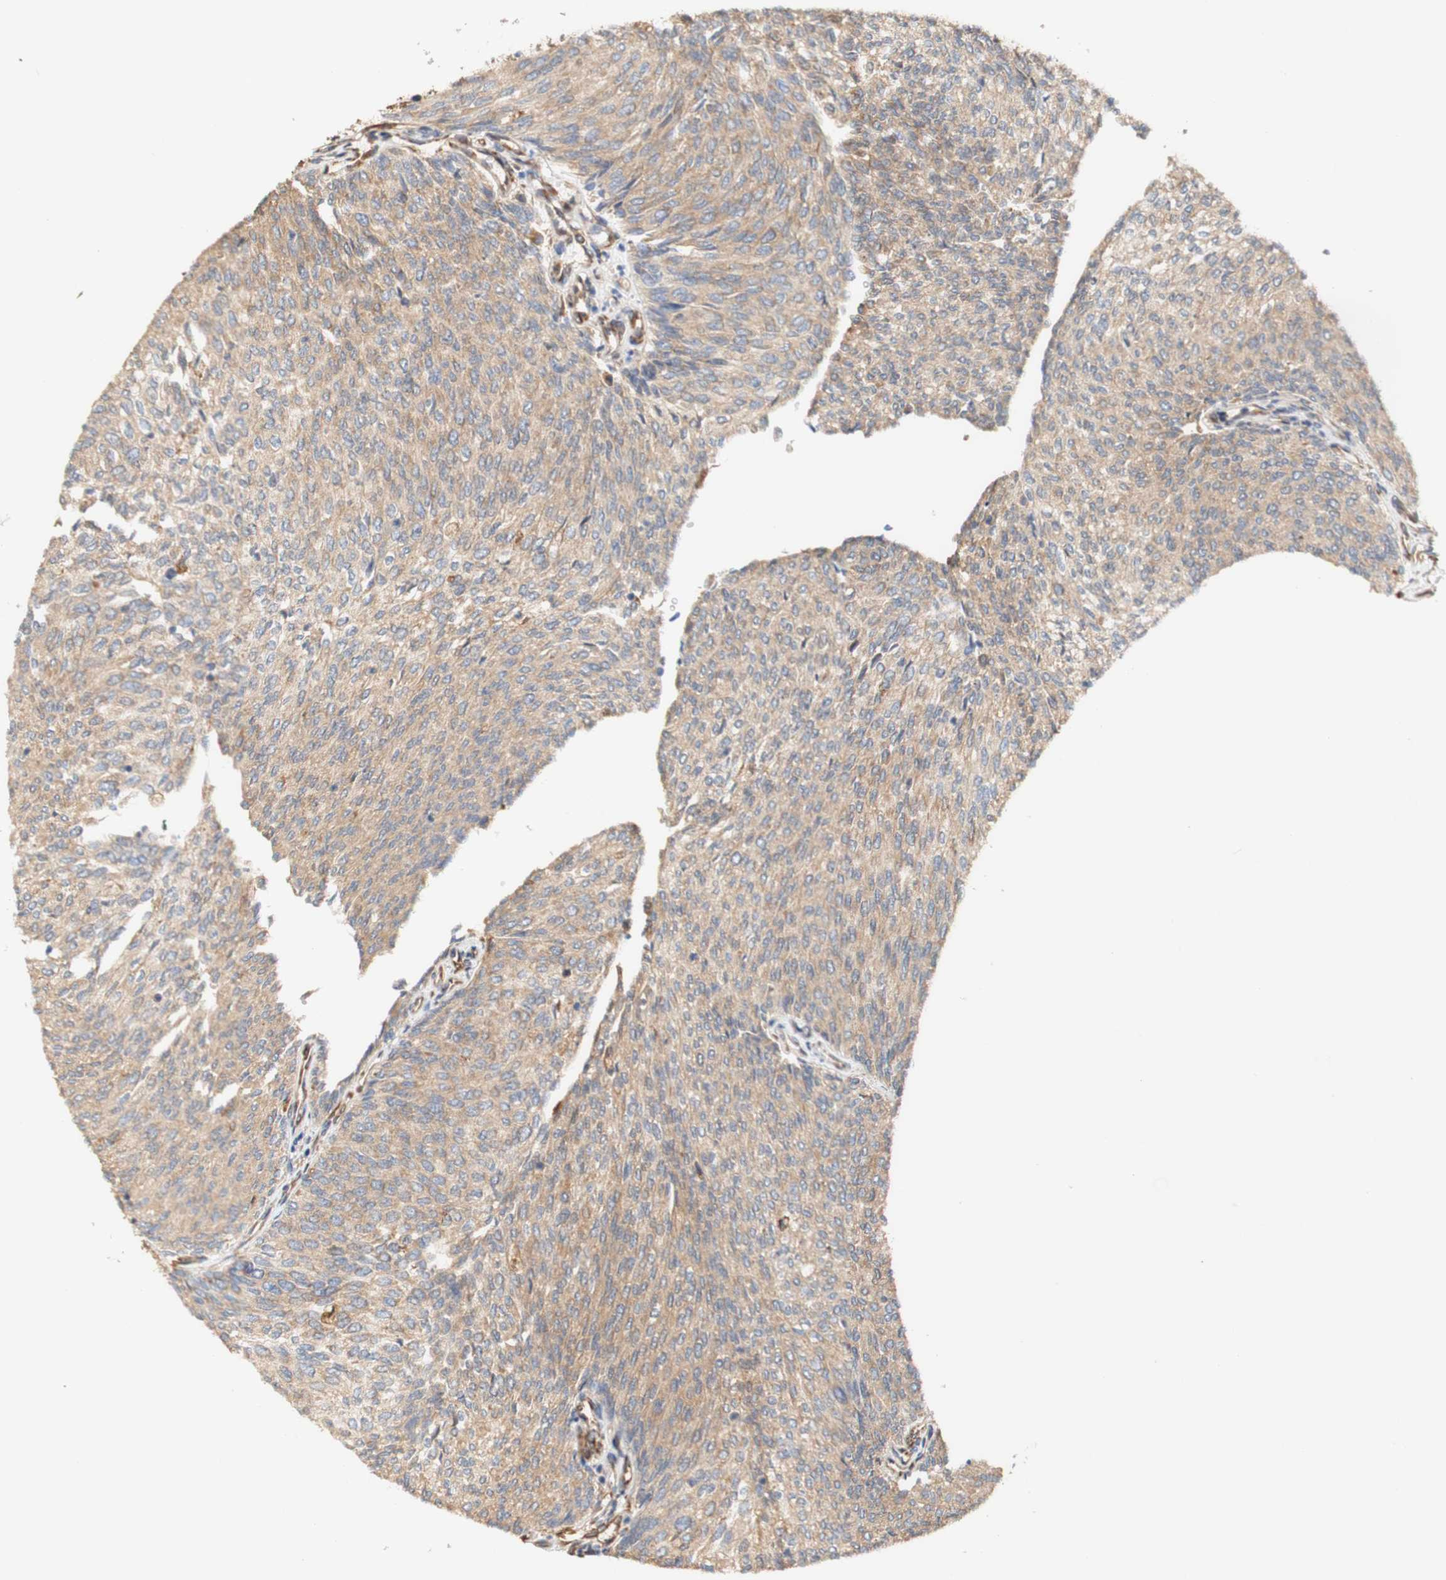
{"staining": {"intensity": "weak", "quantity": ">75%", "location": "cytoplasmic/membranous"}, "tissue": "urothelial cancer", "cell_type": "Tumor cells", "image_type": "cancer", "snomed": [{"axis": "morphology", "description": "Urothelial carcinoma, Low grade"}, {"axis": "topography", "description": "Urinary bladder"}], "caption": "Urothelial cancer stained with immunohistochemistry displays weak cytoplasmic/membranous staining in approximately >75% of tumor cells.", "gene": "EIF2AK4", "patient": {"sex": "female", "age": 79}}